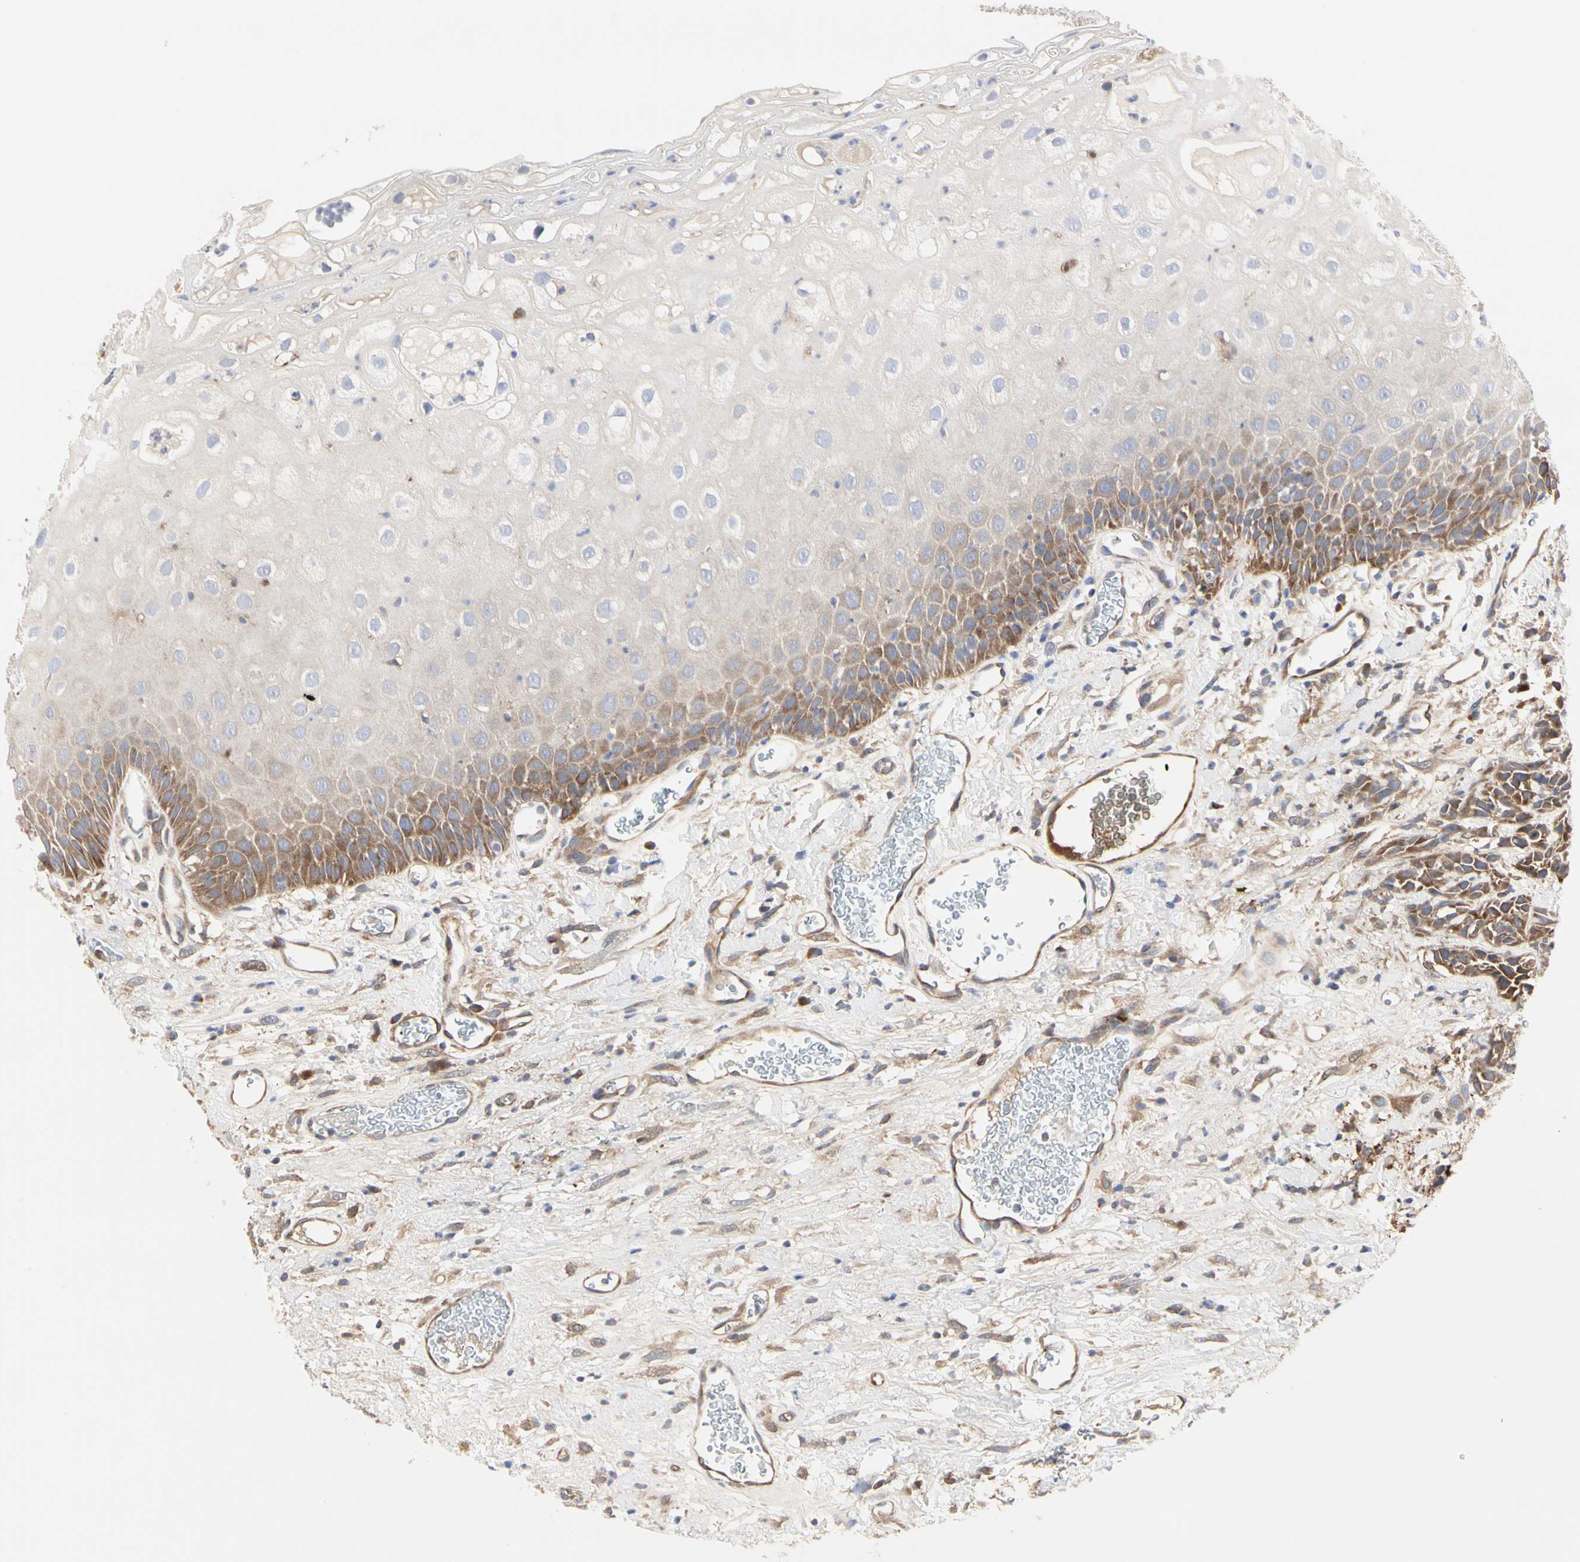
{"staining": {"intensity": "weak", "quantity": ">75%", "location": "cytoplasmic/membranous"}, "tissue": "head and neck cancer", "cell_type": "Tumor cells", "image_type": "cancer", "snomed": [{"axis": "morphology", "description": "Normal tissue, NOS"}, {"axis": "morphology", "description": "Squamous cell carcinoma, NOS"}, {"axis": "topography", "description": "Cartilage tissue"}, {"axis": "topography", "description": "Head-Neck"}], "caption": "Immunohistochemistry (IHC) image of human head and neck cancer stained for a protein (brown), which shows low levels of weak cytoplasmic/membranous expression in approximately >75% of tumor cells.", "gene": "C3orf52", "patient": {"sex": "male", "age": 62}}